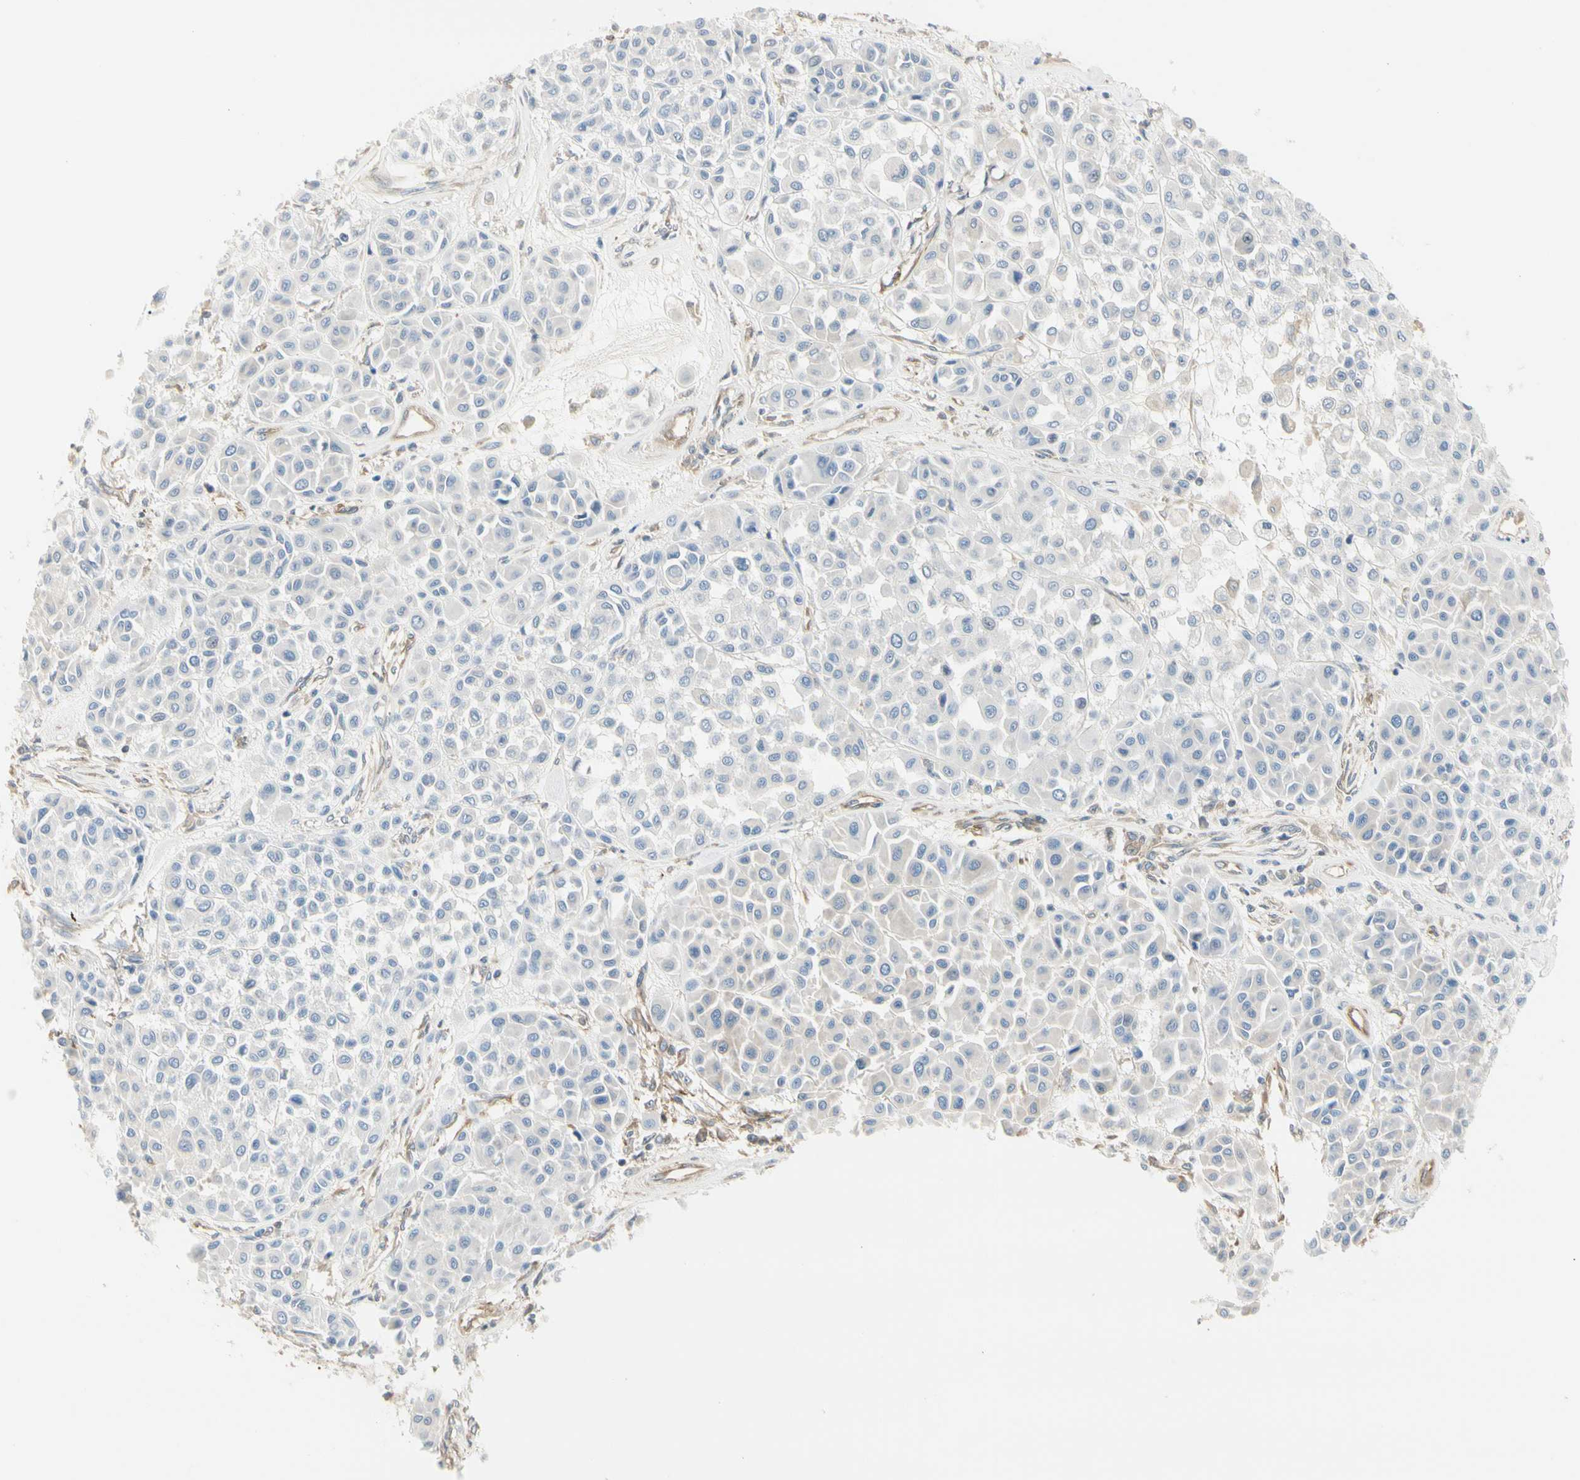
{"staining": {"intensity": "negative", "quantity": "none", "location": "none"}, "tissue": "melanoma", "cell_type": "Tumor cells", "image_type": "cancer", "snomed": [{"axis": "morphology", "description": "Malignant melanoma, Metastatic site"}, {"axis": "topography", "description": "Soft tissue"}], "caption": "An IHC image of melanoma is shown. There is no staining in tumor cells of melanoma.", "gene": "NFKB2", "patient": {"sex": "male", "age": 41}}